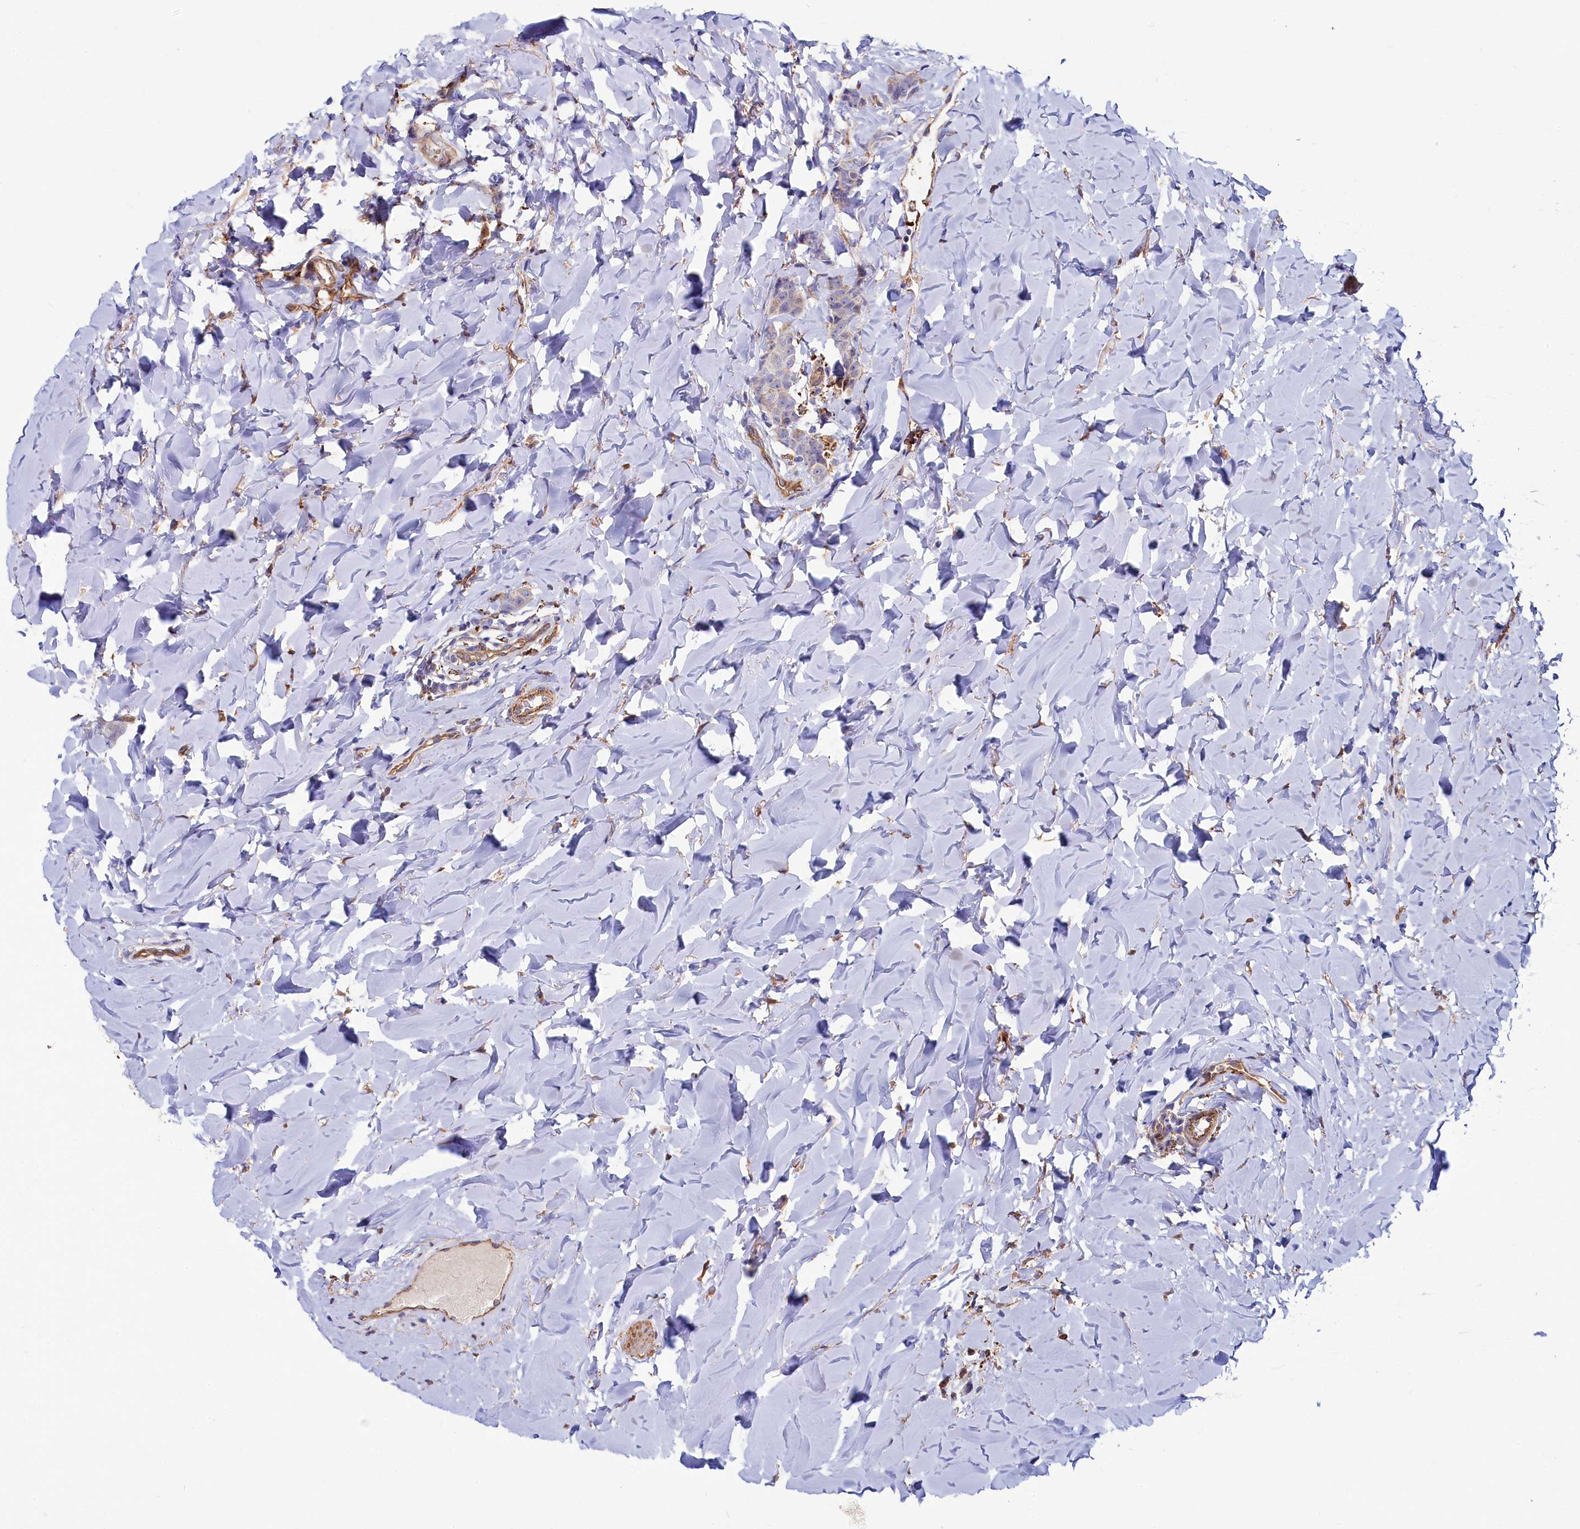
{"staining": {"intensity": "negative", "quantity": "none", "location": "none"}, "tissue": "breast cancer", "cell_type": "Tumor cells", "image_type": "cancer", "snomed": [{"axis": "morphology", "description": "Duct carcinoma"}, {"axis": "topography", "description": "Breast"}], "caption": "This is an IHC micrograph of breast cancer. There is no positivity in tumor cells.", "gene": "ASTE1", "patient": {"sex": "female", "age": 40}}